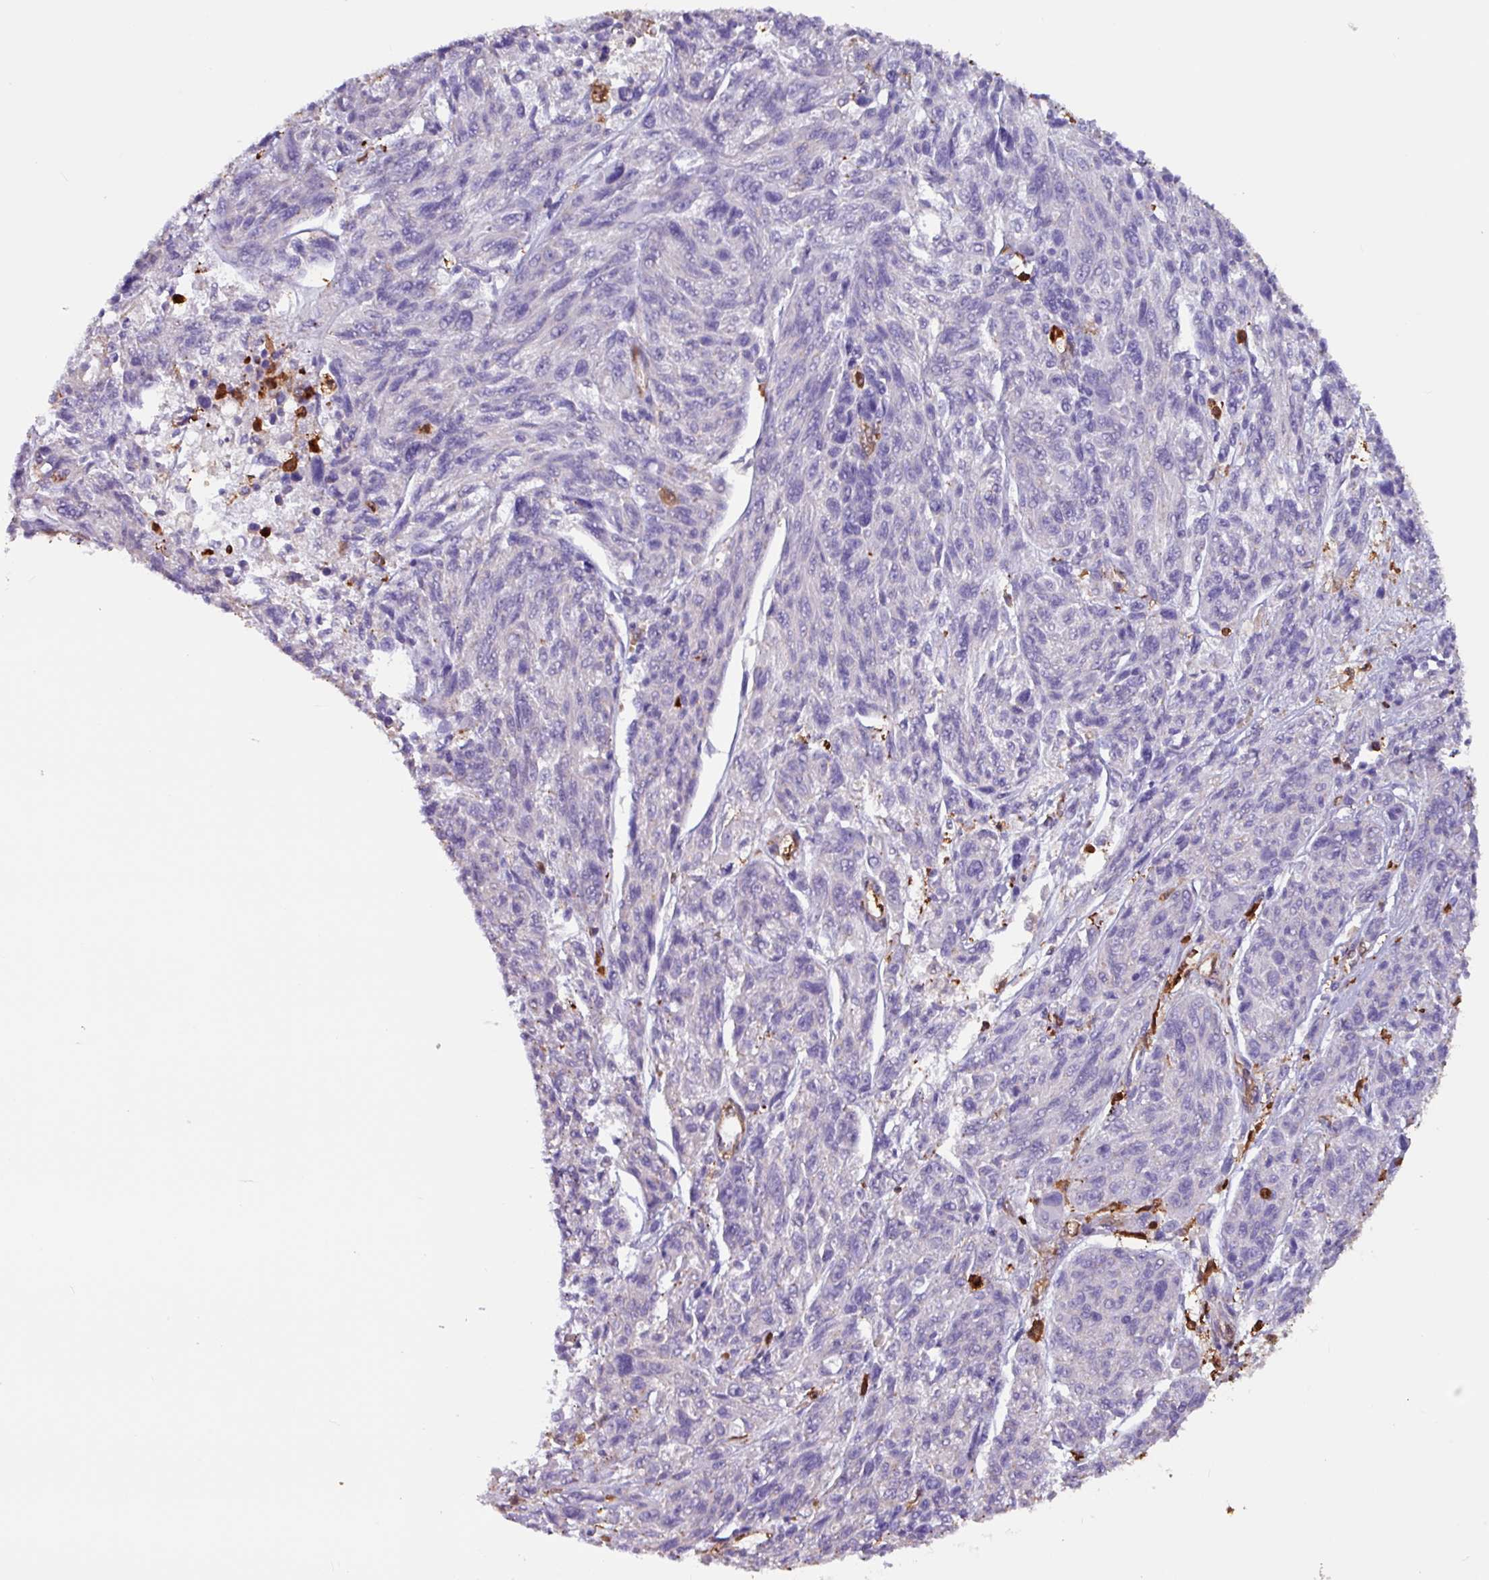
{"staining": {"intensity": "negative", "quantity": "none", "location": "none"}, "tissue": "melanoma", "cell_type": "Tumor cells", "image_type": "cancer", "snomed": [{"axis": "morphology", "description": "Malignant melanoma, NOS"}, {"axis": "topography", "description": "Skin"}], "caption": "There is no significant expression in tumor cells of malignant melanoma.", "gene": "ARHGDIB", "patient": {"sex": "male", "age": 53}}